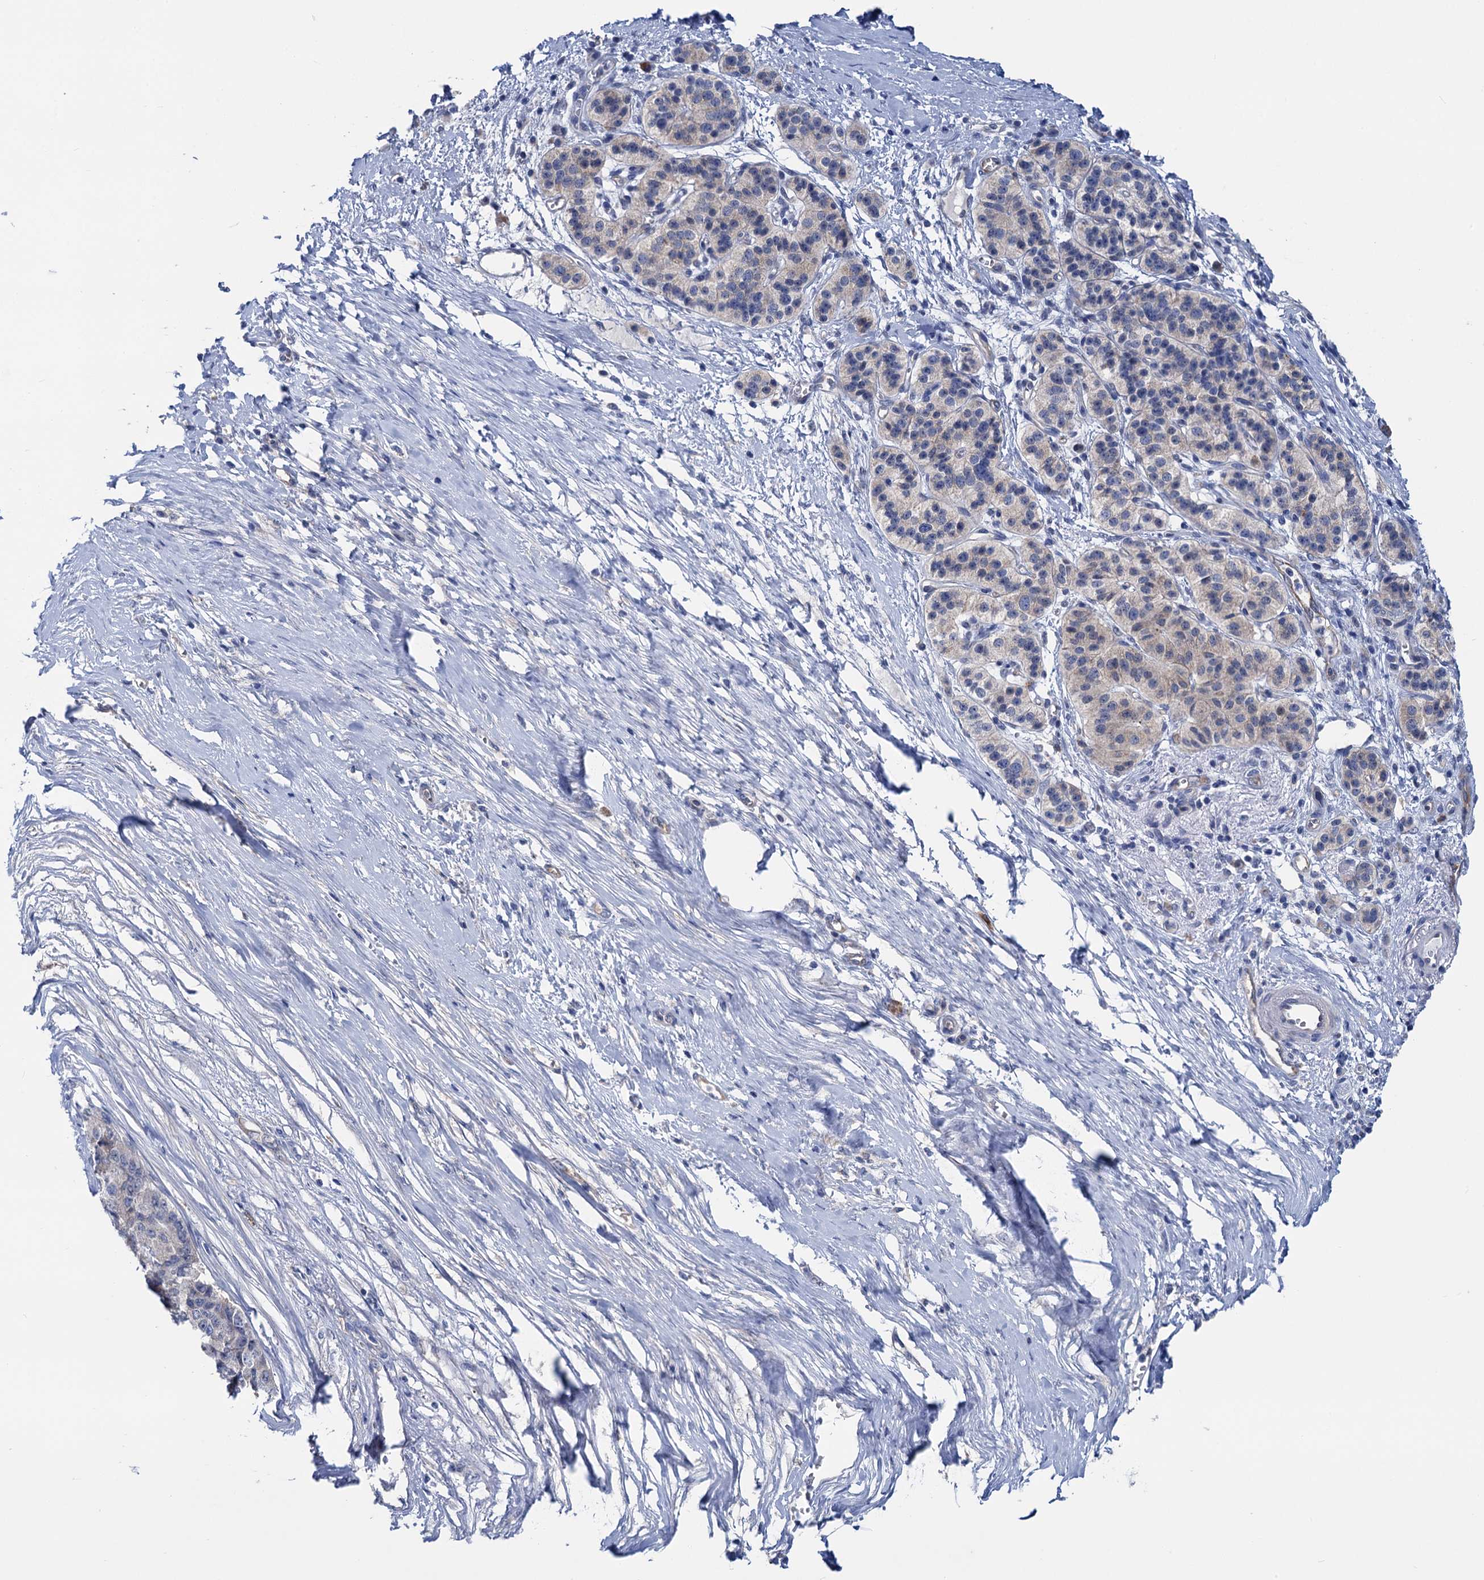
{"staining": {"intensity": "negative", "quantity": "none", "location": "none"}, "tissue": "pancreatic cancer", "cell_type": "Tumor cells", "image_type": "cancer", "snomed": [{"axis": "morphology", "description": "Adenocarcinoma, NOS"}, {"axis": "topography", "description": "Pancreas"}], "caption": "Tumor cells show no significant protein staining in pancreatic cancer (adenocarcinoma).", "gene": "ZNRD2", "patient": {"sex": "male", "age": 50}}